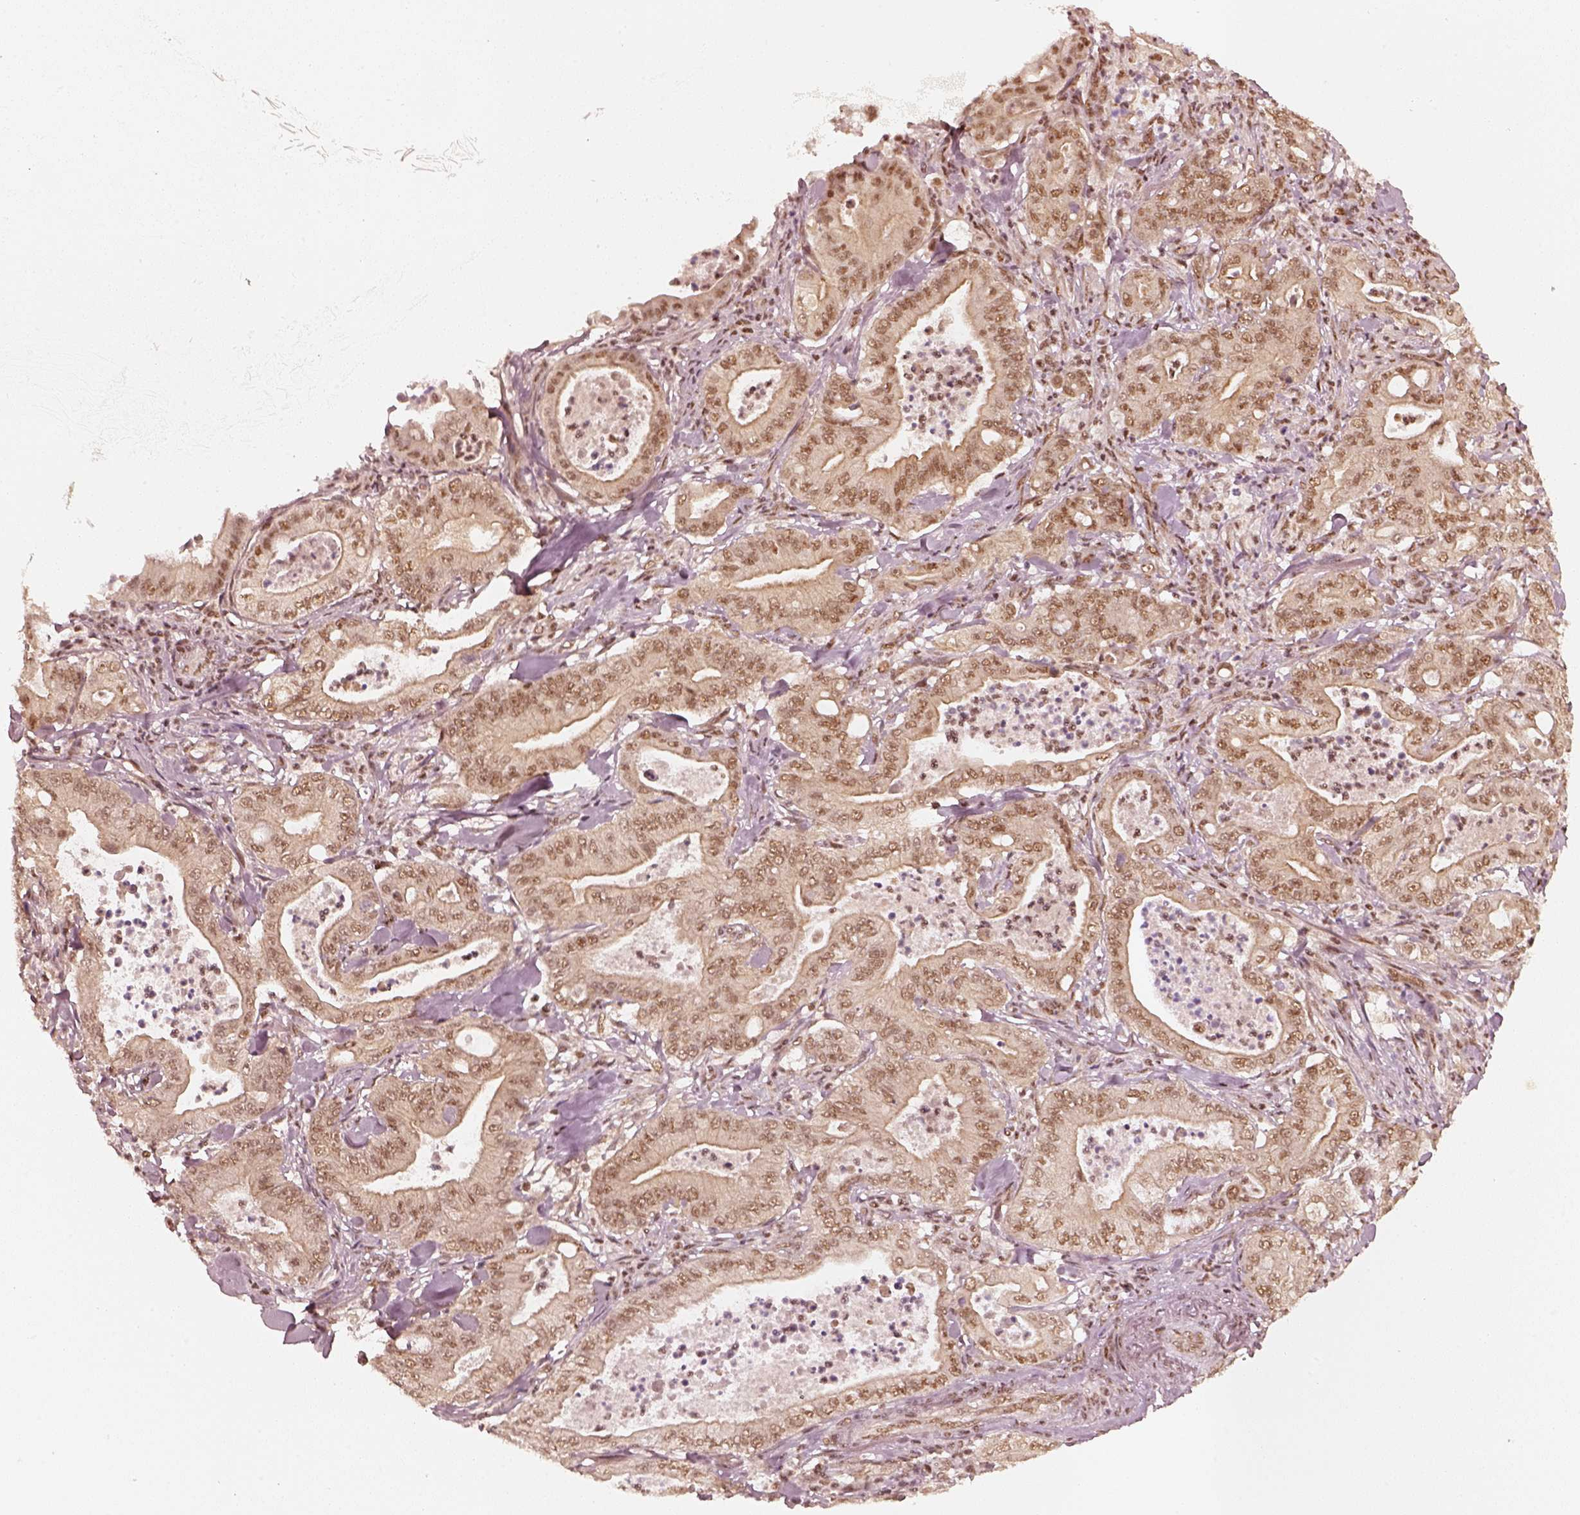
{"staining": {"intensity": "moderate", "quantity": "<25%", "location": "nuclear"}, "tissue": "pancreatic cancer", "cell_type": "Tumor cells", "image_type": "cancer", "snomed": [{"axis": "morphology", "description": "Adenocarcinoma, NOS"}, {"axis": "topography", "description": "Pancreas"}], "caption": "There is low levels of moderate nuclear expression in tumor cells of pancreatic cancer, as demonstrated by immunohistochemical staining (brown color).", "gene": "GMEB2", "patient": {"sex": "male", "age": 71}}